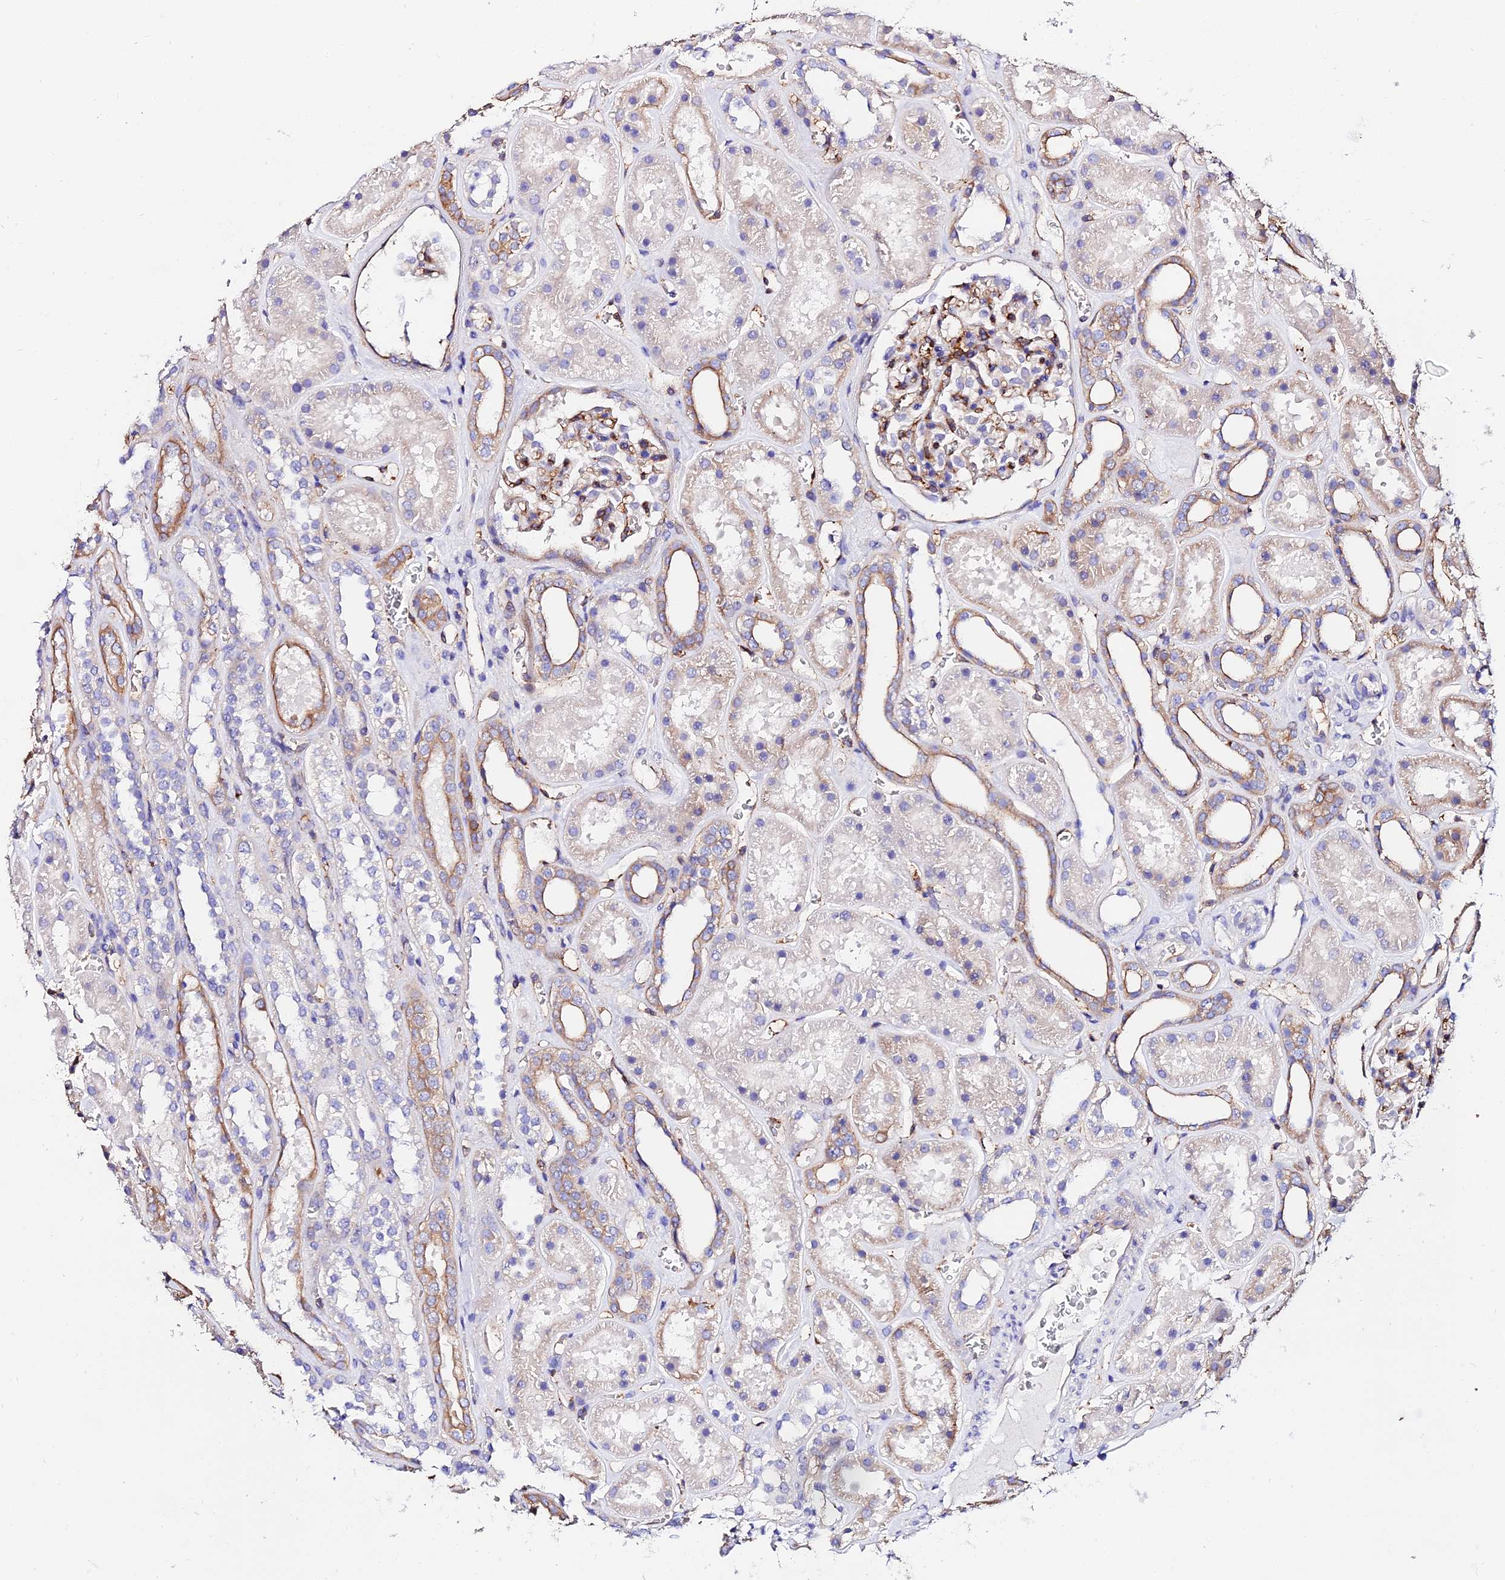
{"staining": {"intensity": "moderate", "quantity": "25%-75%", "location": "cytoplasmic/membranous"}, "tissue": "kidney", "cell_type": "Cells in glomeruli", "image_type": "normal", "snomed": [{"axis": "morphology", "description": "Normal tissue, NOS"}, {"axis": "topography", "description": "Kidney"}], "caption": "Immunohistochemical staining of unremarkable human kidney shows 25%-75% levels of moderate cytoplasmic/membranous protein positivity in approximately 25%-75% of cells in glomeruli.", "gene": "DAW1", "patient": {"sex": "female", "age": 41}}